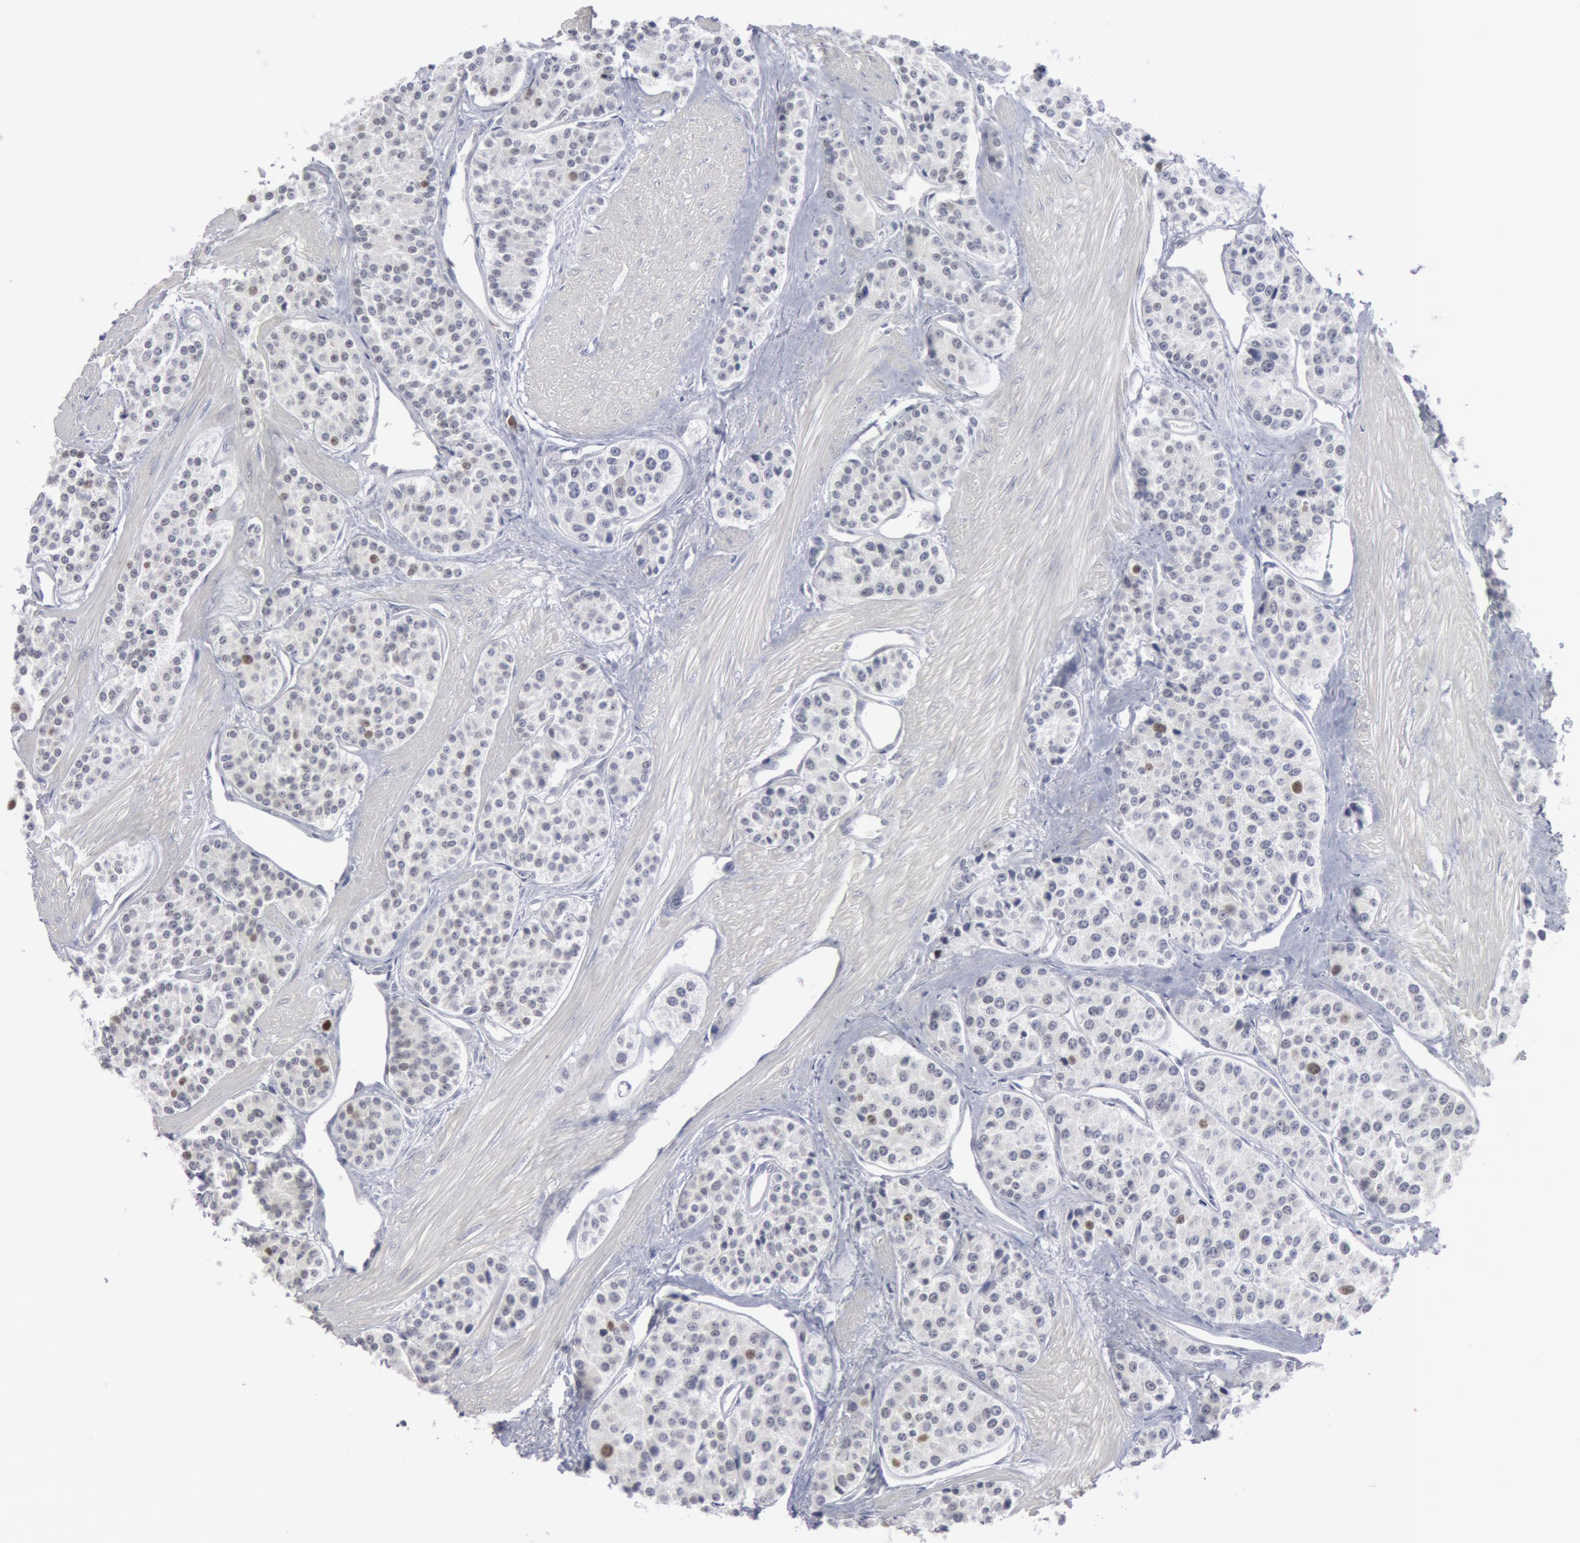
{"staining": {"intensity": "strong", "quantity": "<25%", "location": "nuclear"}, "tissue": "carcinoid", "cell_type": "Tumor cells", "image_type": "cancer", "snomed": [{"axis": "morphology", "description": "Carcinoid, malignant, NOS"}, {"axis": "topography", "description": "Stomach"}], "caption": "Carcinoid stained with DAB immunohistochemistry exhibits medium levels of strong nuclear positivity in about <25% of tumor cells.", "gene": "WDHD1", "patient": {"sex": "female", "age": 76}}